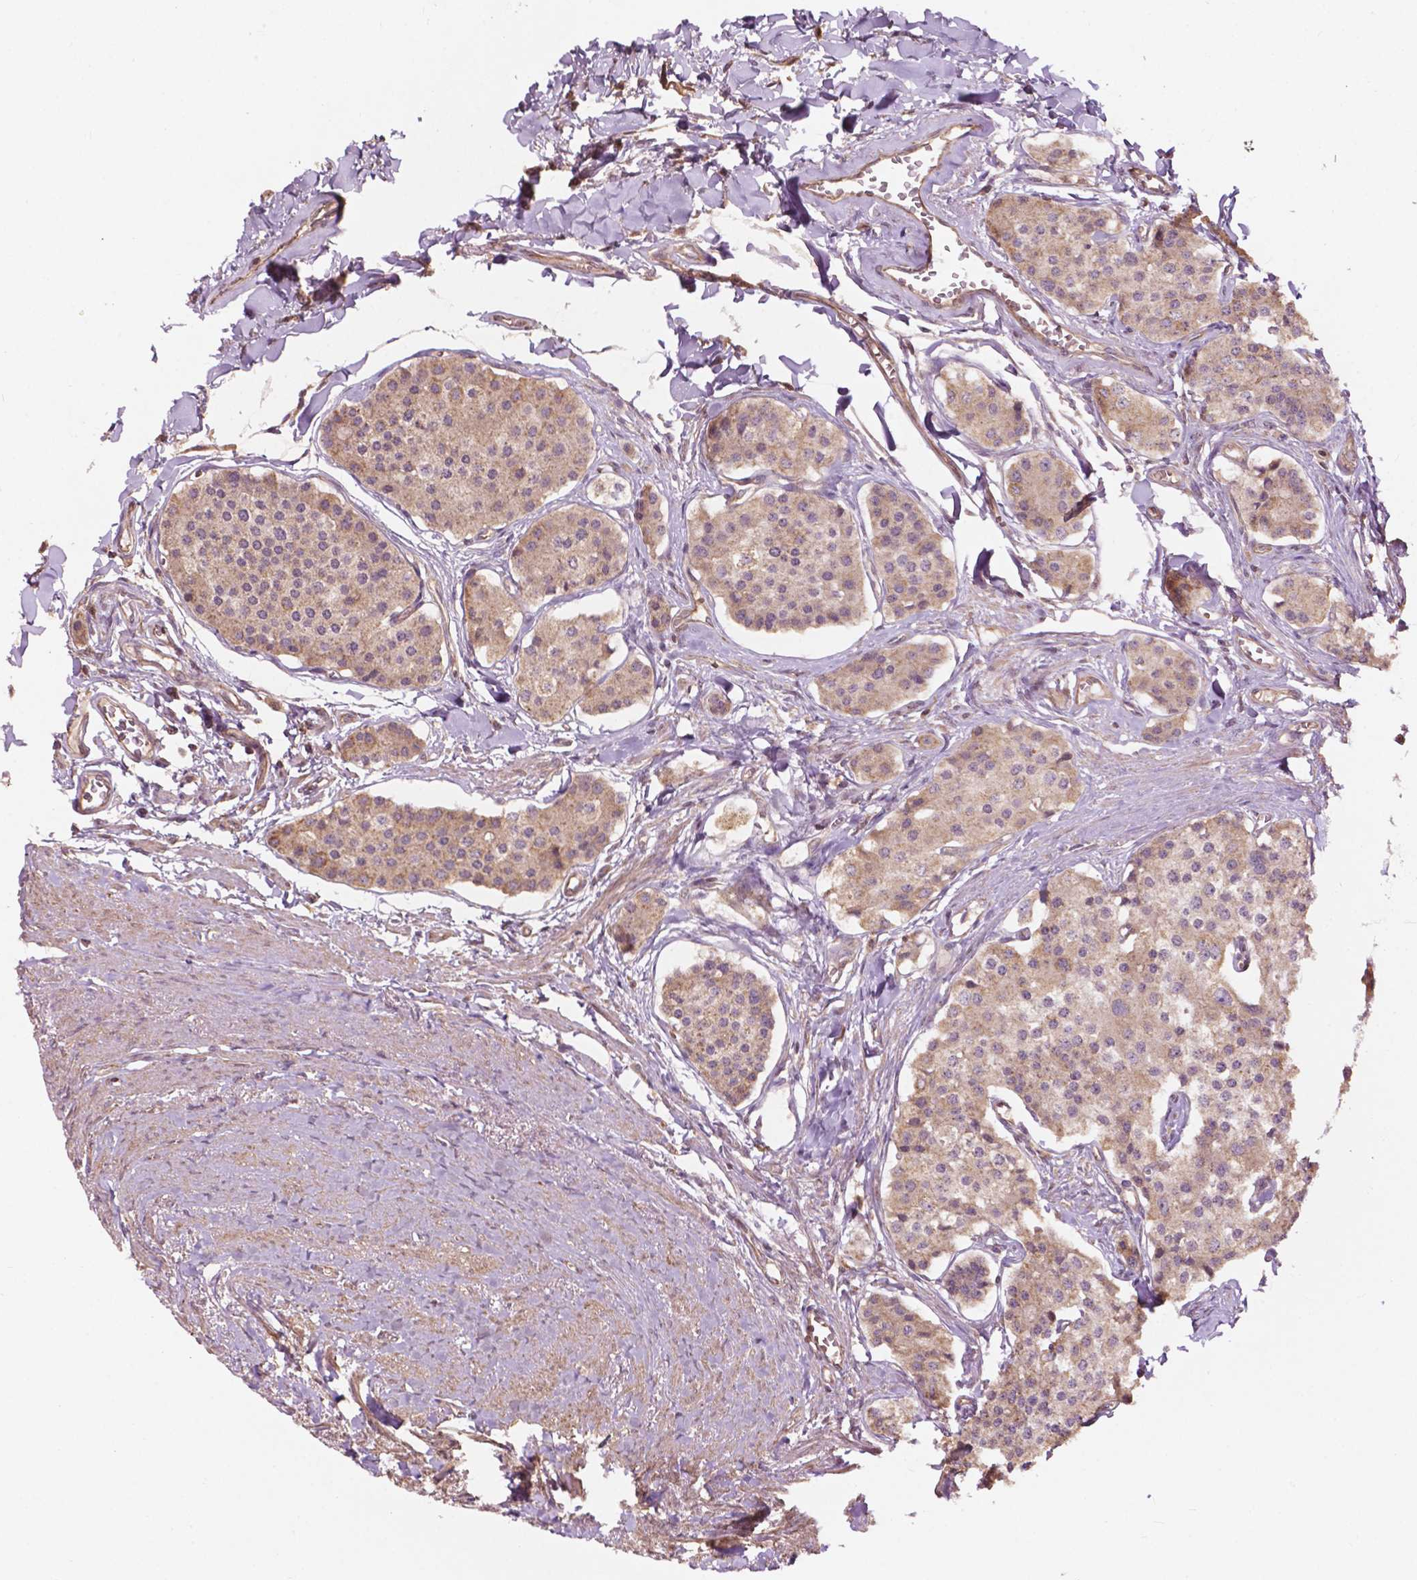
{"staining": {"intensity": "weak", "quantity": ">75%", "location": "cytoplasmic/membranous"}, "tissue": "carcinoid", "cell_type": "Tumor cells", "image_type": "cancer", "snomed": [{"axis": "morphology", "description": "Carcinoid, malignant, NOS"}, {"axis": "topography", "description": "Small intestine"}], "caption": "A high-resolution micrograph shows immunohistochemistry staining of carcinoid (malignant), which shows weak cytoplasmic/membranous staining in approximately >75% of tumor cells.", "gene": "CDC42BPA", "patient": {"sex": "female", "age": 65}}